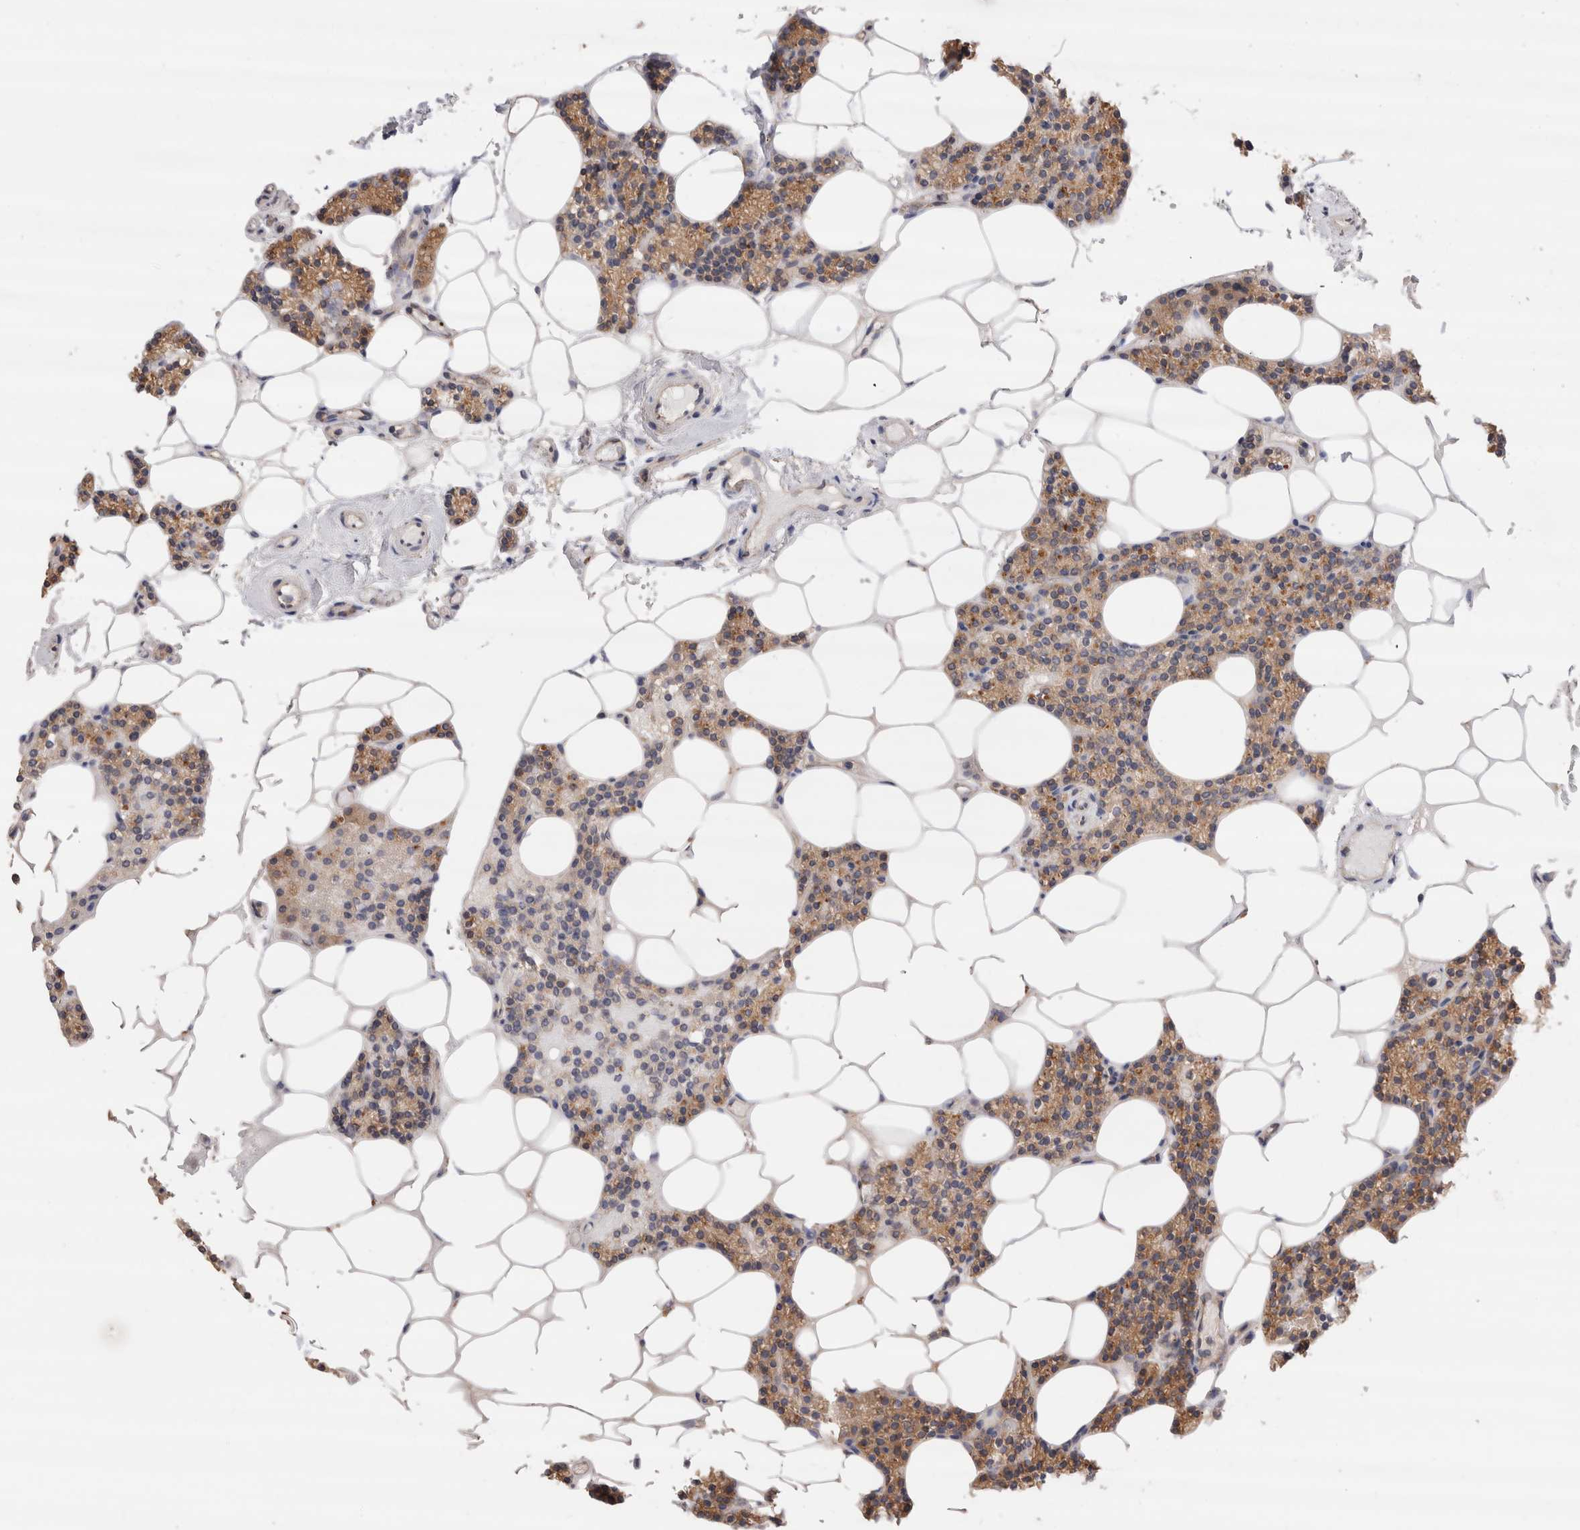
{"staining": {"intensity": "moderate", "quantity": ">75%", "location": "cytoplasmic/membranous"}, "tissue": "parathyroid gland", "cell_type": "Glandular cells", "image_type": "normal", "snomed": [{"axis": "morphology", "description": "Normal tissue, NOS"}, {"axis": "topography", "description": "Parathyroid gland"}], "caption": "Moderate cytoplasmic/membranous protein expression is identified in approximately >75% of glandular cells in parathyroid gland.", "gene": "NXT2", "patient": {"sex": "male", "age": 75}}